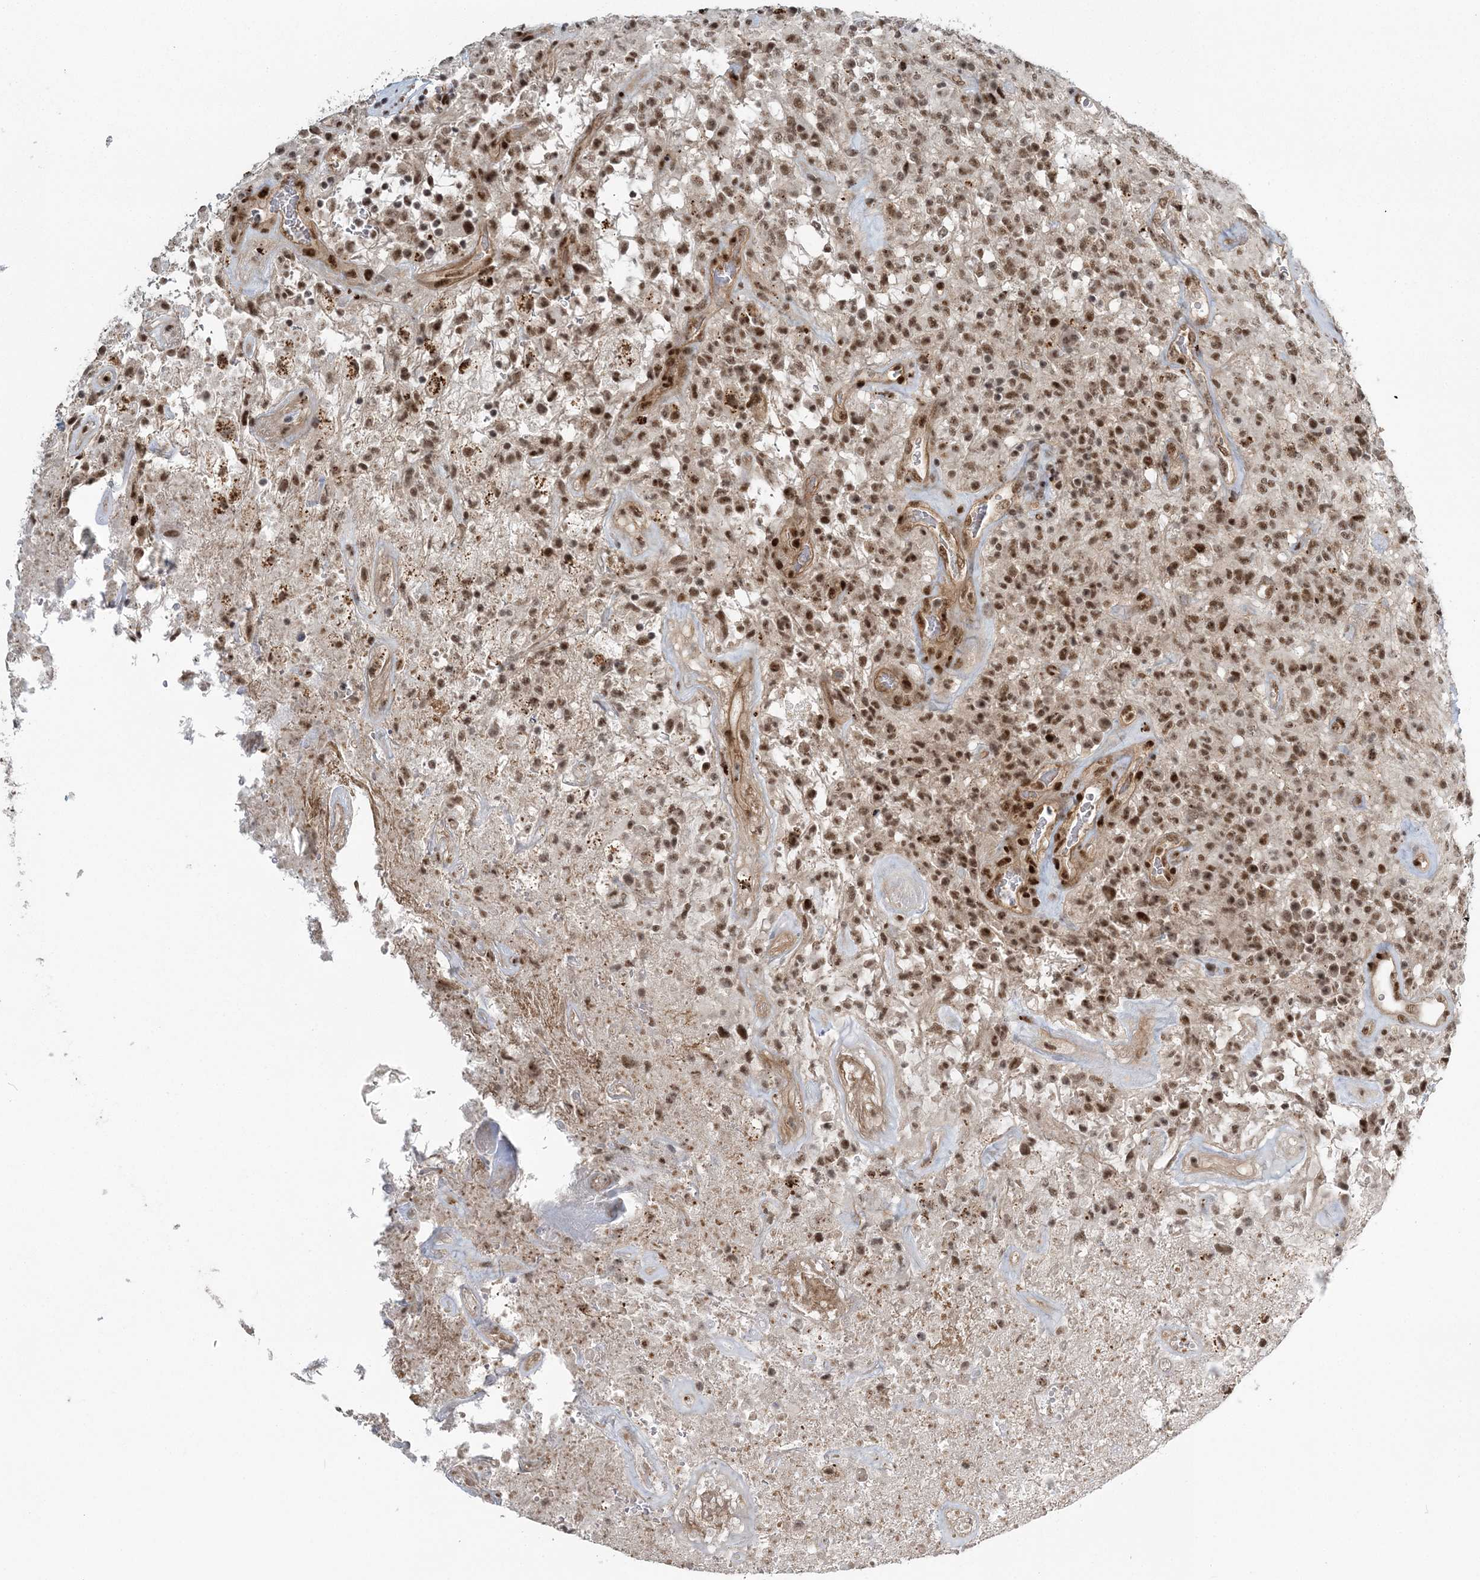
{"staining": {"intensity": "moderate", "quantity": ">75%", "location": "nuclear"}, "tissue": "glioma", "cell_type": "Tumor cells", "image_type": "cancer", "snomed": [{"axis": "morphology", "description": "Glioma, malignant, High grade"}, {"axis": "topography", "description": "Brain"}], "caption": "High-magnification brightfield microscopy of glioma stained with DAB (brown) and counterstained with hematoxylin (blue). tumor cells exhibit moderate nuclear expression is present in approximately>75% of cells.", "gene": "CWC22", "patient": {"sex": "female", "age": 57}}